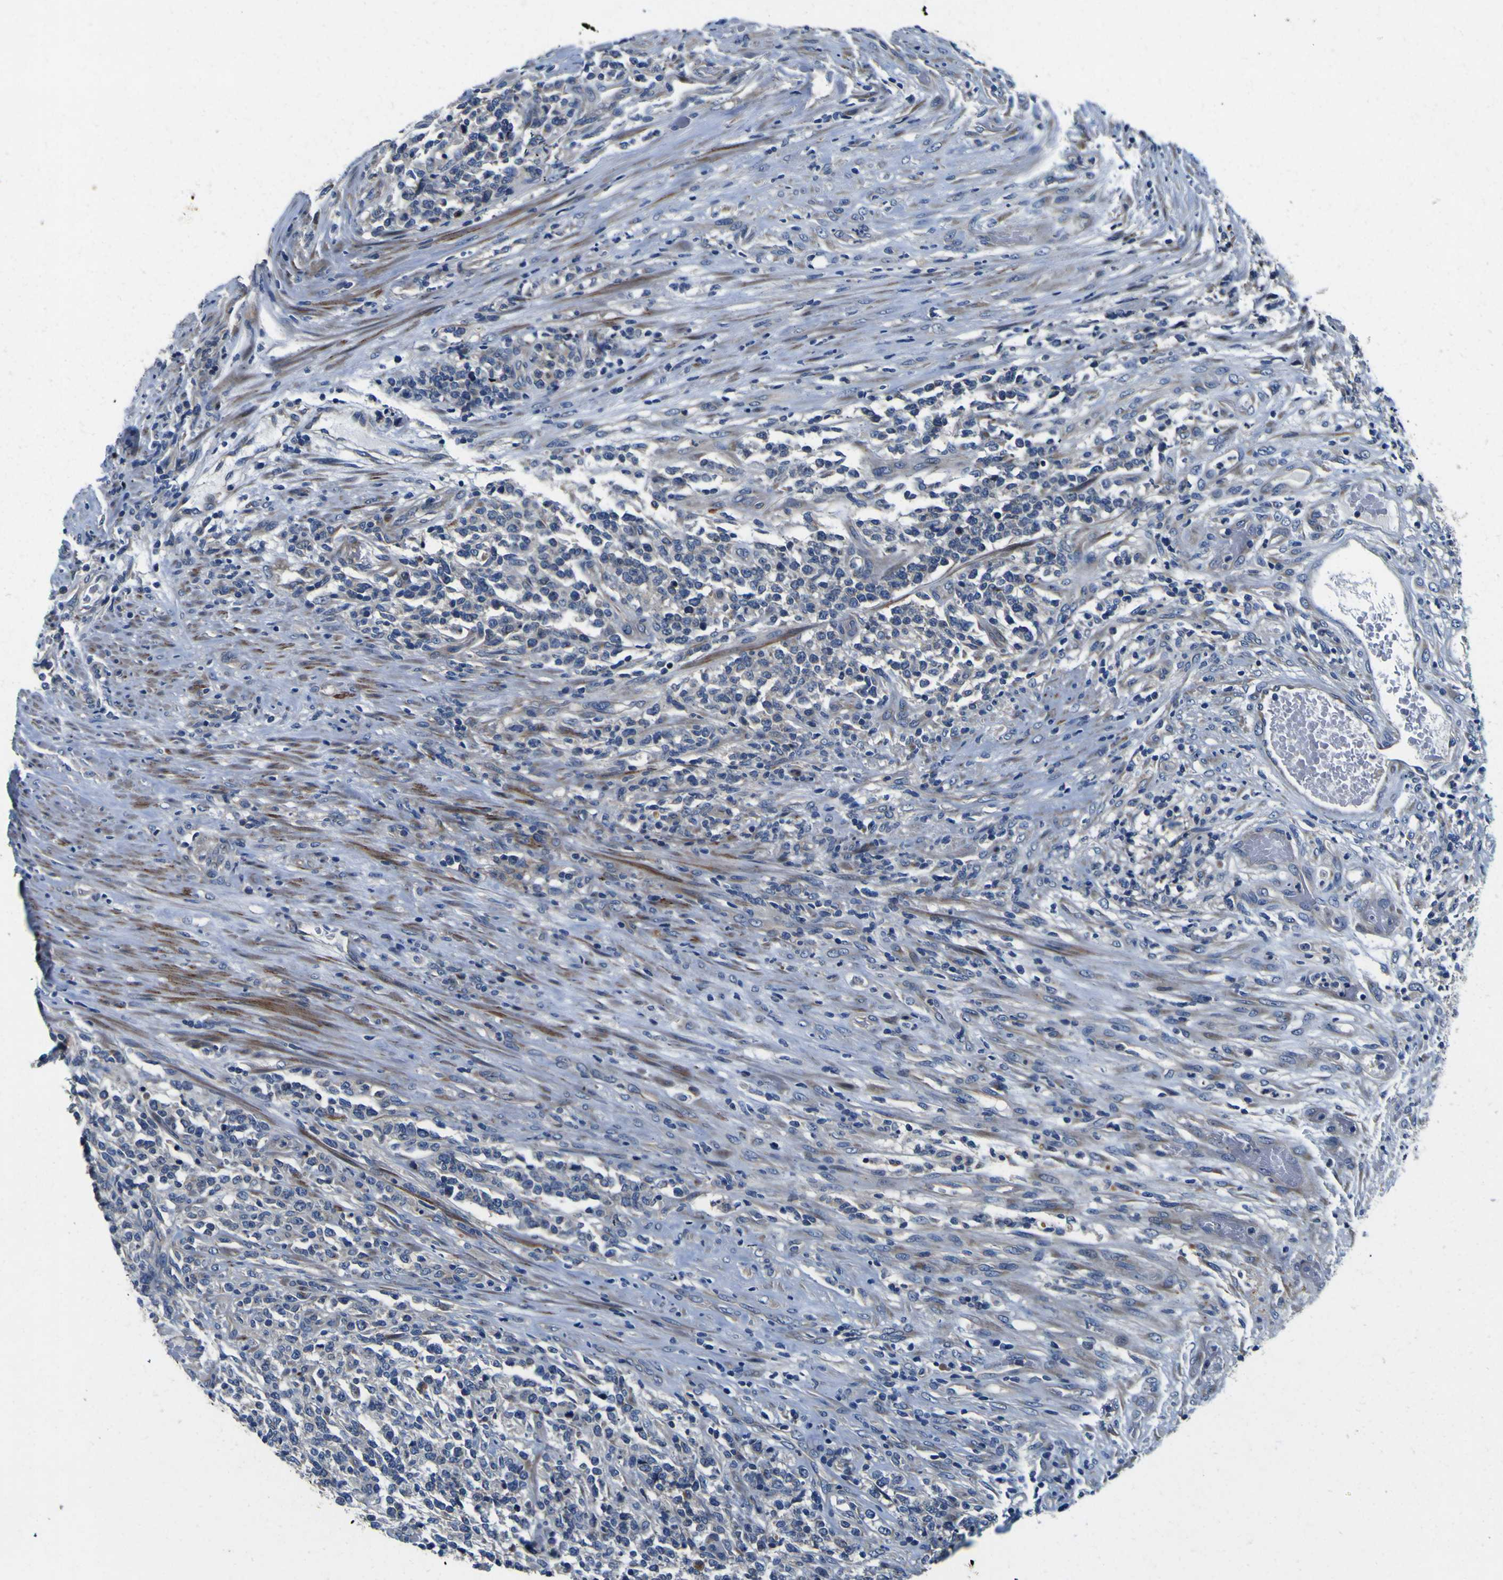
{"staining": {"intensity": "weak", "quantity": "<25%", "location": "cytoplasmic/membranous"}, "tissue": "lymphoma", "cell_type": "Tumor cells", "image_type": "cancer", "snomed": [{"axis": "morphology", "description": "Malignant lymphoma, non-Hodgkin's type, High grade"}, {"axis": "topography", "description": "Soft tissue"}], "caption": "Photomicrograph shows no significant protein staining in tumor cells of lymphoma. The staining was performed using DAB (3,3'-diaminobenzidine) to visualize the protein expression in brown, while the nuclei were stained in blue with hematoxylin (Magnification: 20x).", "gene": "AGAP3", "patient": {"sex": "male", "age": 18}}